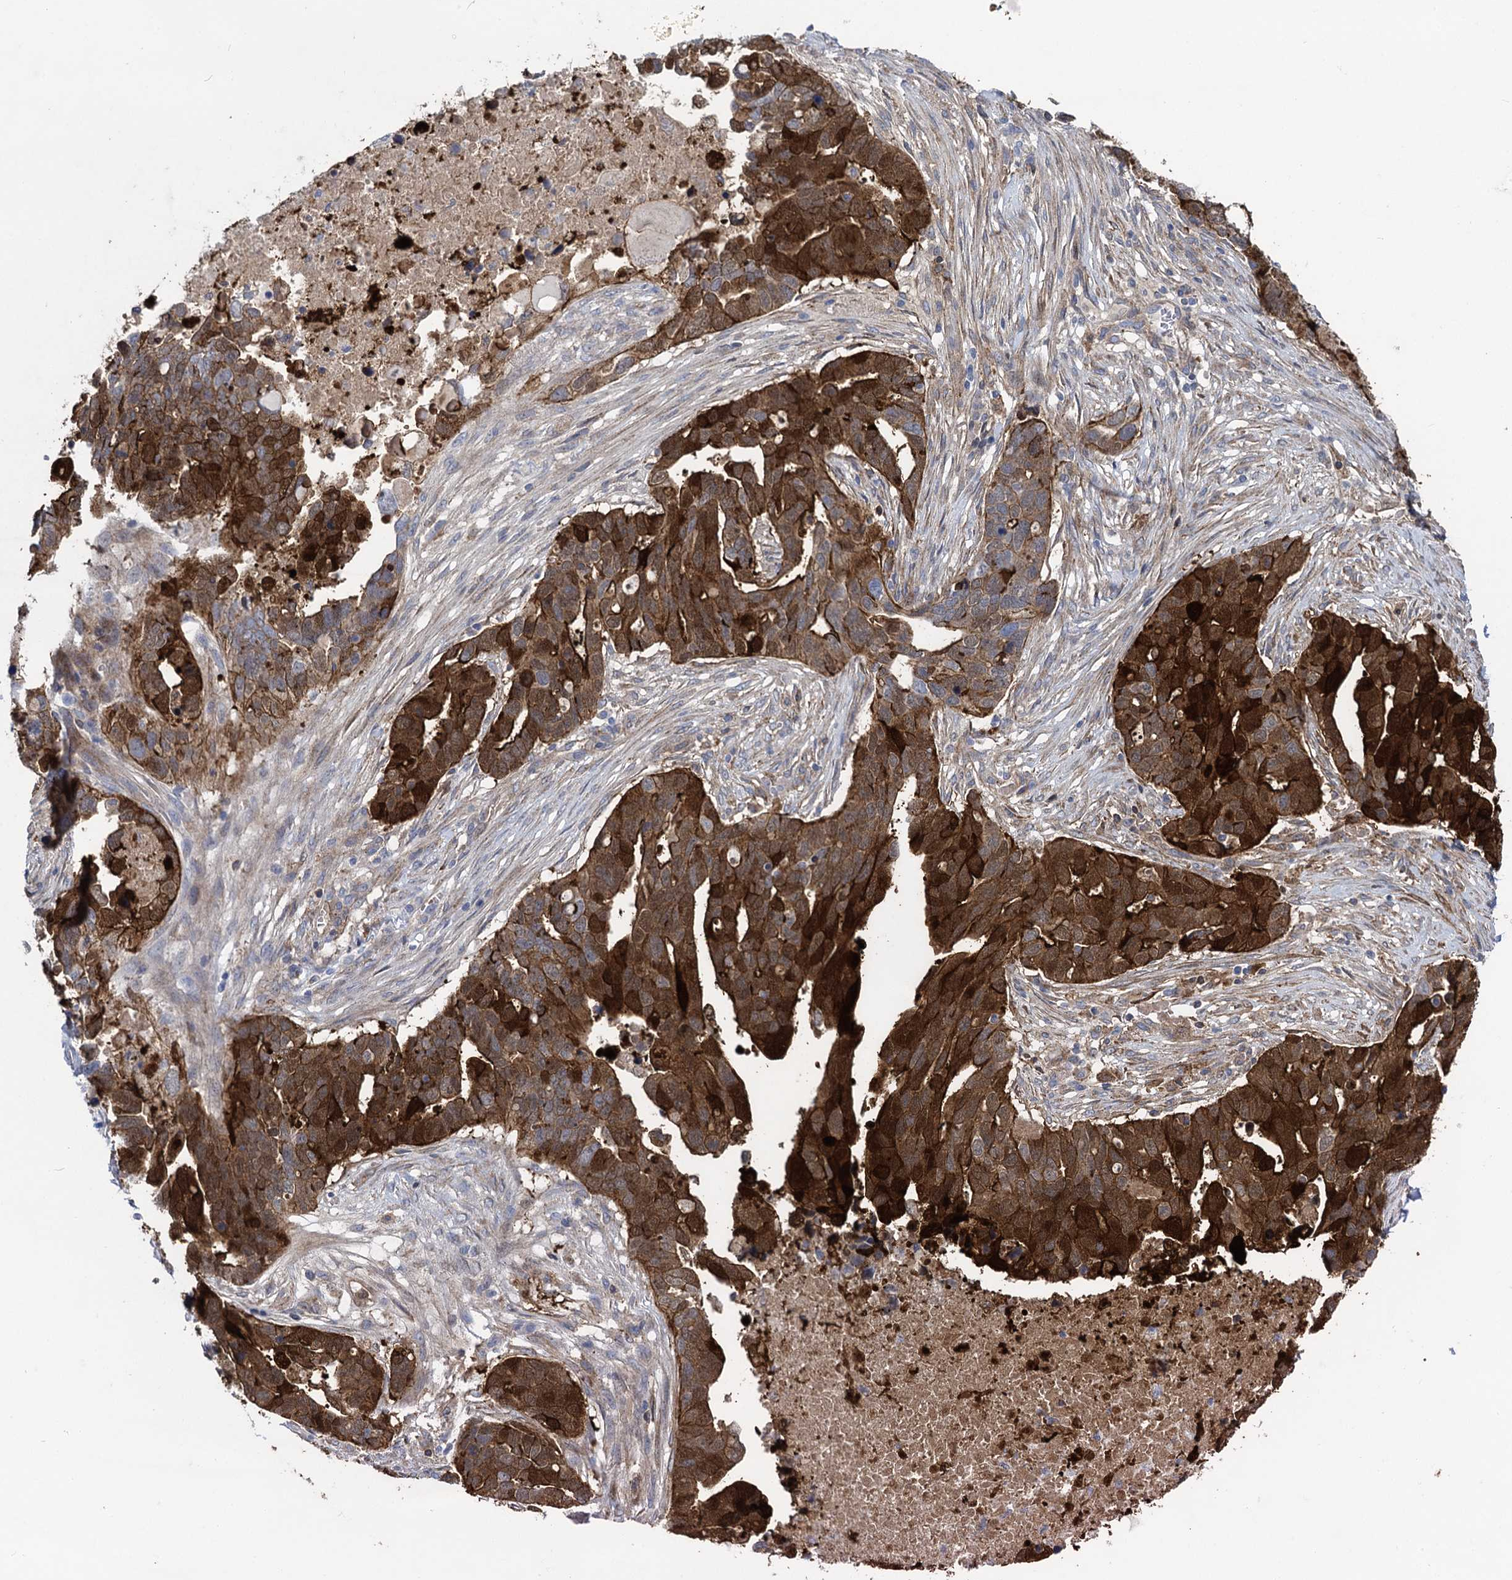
{"staining": {"intensity": "strong", "quantity": ">75%", "location": "cytoplasmic/membranous"}, "tissue": "ovarian cancer", "cell_type": "Tumor cells", "image_type": "cancer", "snomed": [{"axis": "morphology", "description": "Cystadenocarcinoma, serous, NOS"}, {"axis": "topography", "description": "Ovary"}], "caption": "The image displays staining of serous cystadenocarcinoma (ovarian), revealing strong cytoplasmic/membranous protein expression (brown color) within tumor cells.", "gene": "SNCG", "patient": {"sex": "female", "age": 54}}